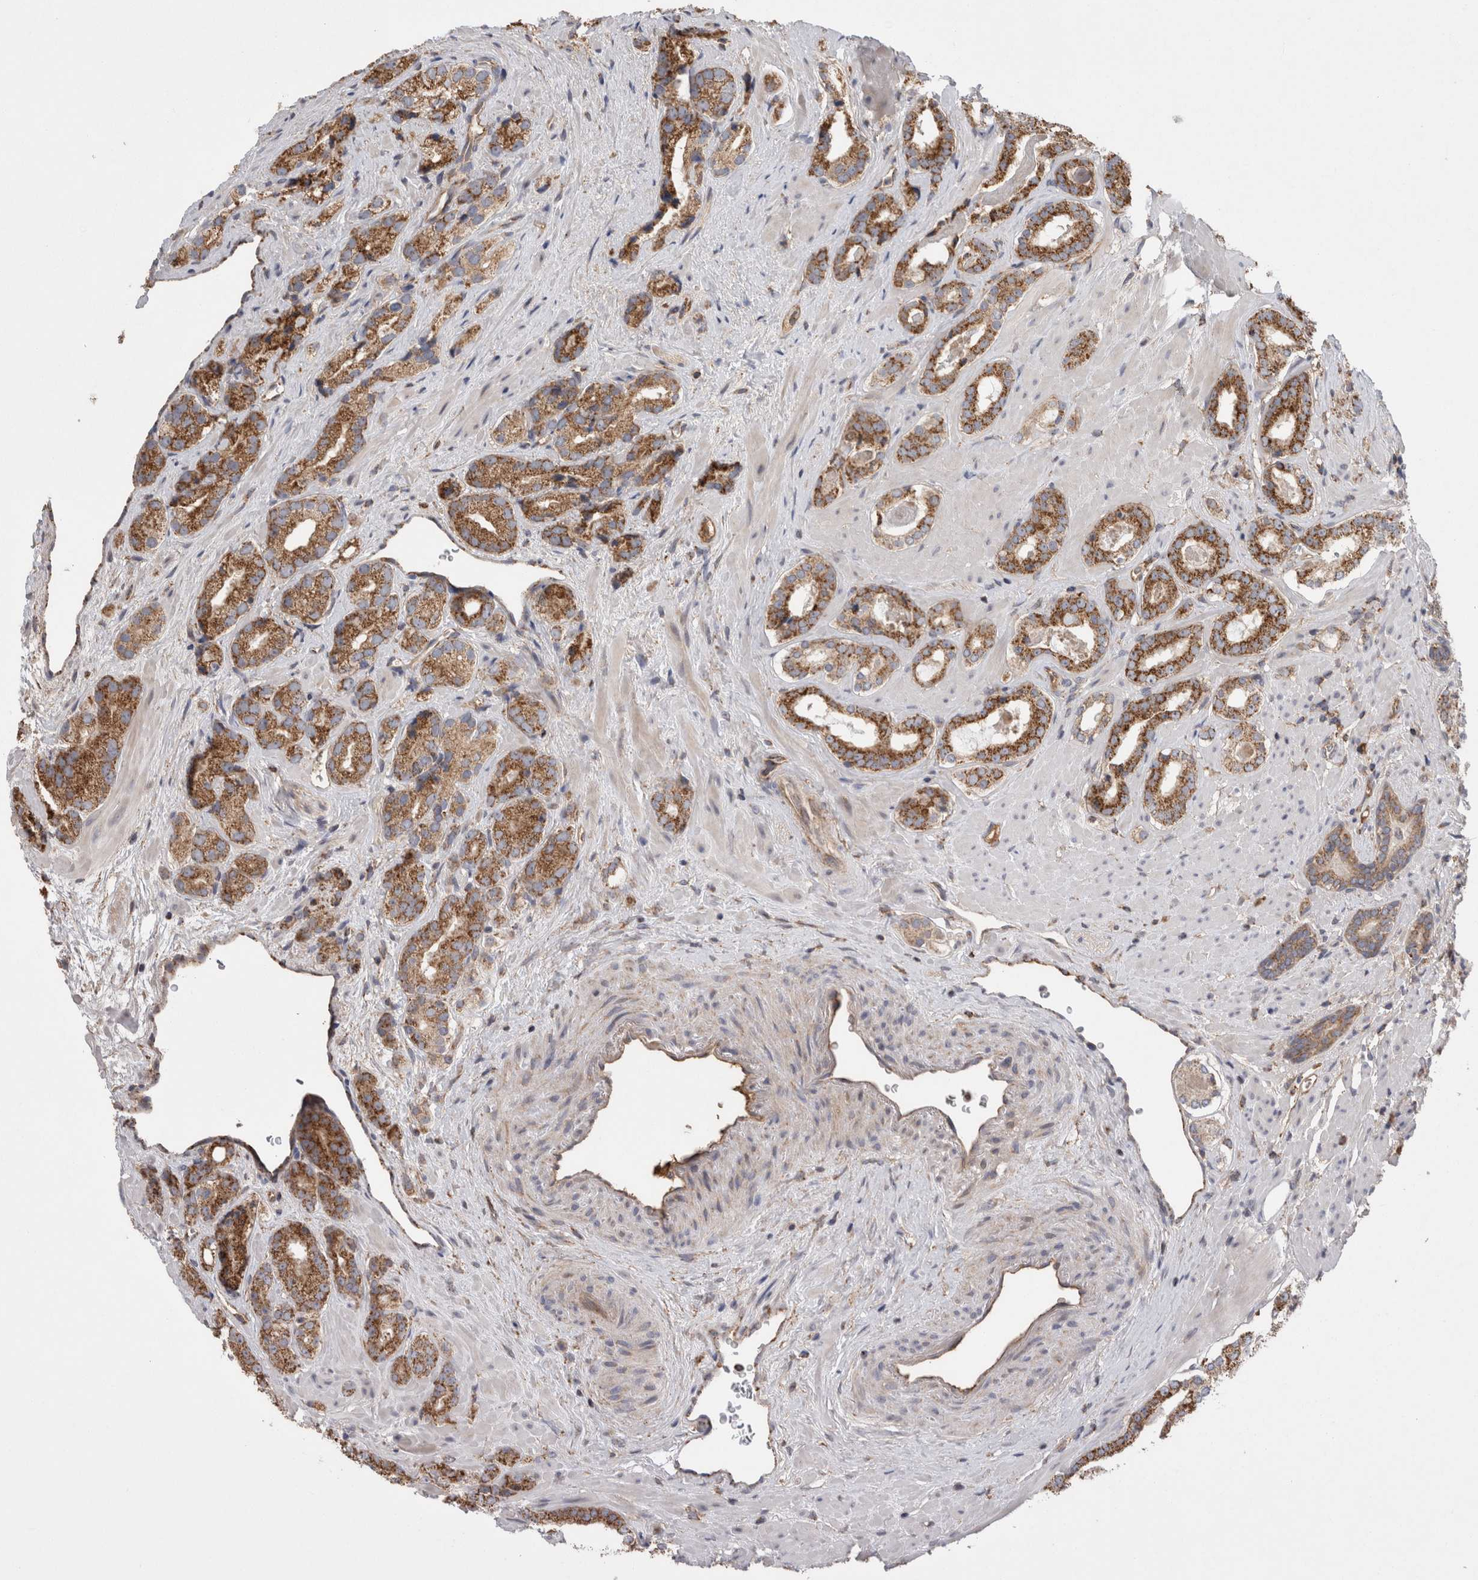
{"staining": {"intensity": "strong", "quantity": ">75%", "location": "cytoplasmic/membranous"}, "tissue": "prostate cancer", "cell_type": "Tumor cells", "image_type": "cancer", "snomed": [{"axis": "morphology", "description": "Adenocarcinoma, High grade"}, {"axis": "topography", "description": "Prostate"}], "caption": "Prostate adenocarcinoma (high-grade) stained with immunohistochemistry demonstrates strong cytoplasmic/membranous staining in approximately >75% of tumor cells.", "gene": "DARS2", "patient": {"sex": "male", "age": 71}}